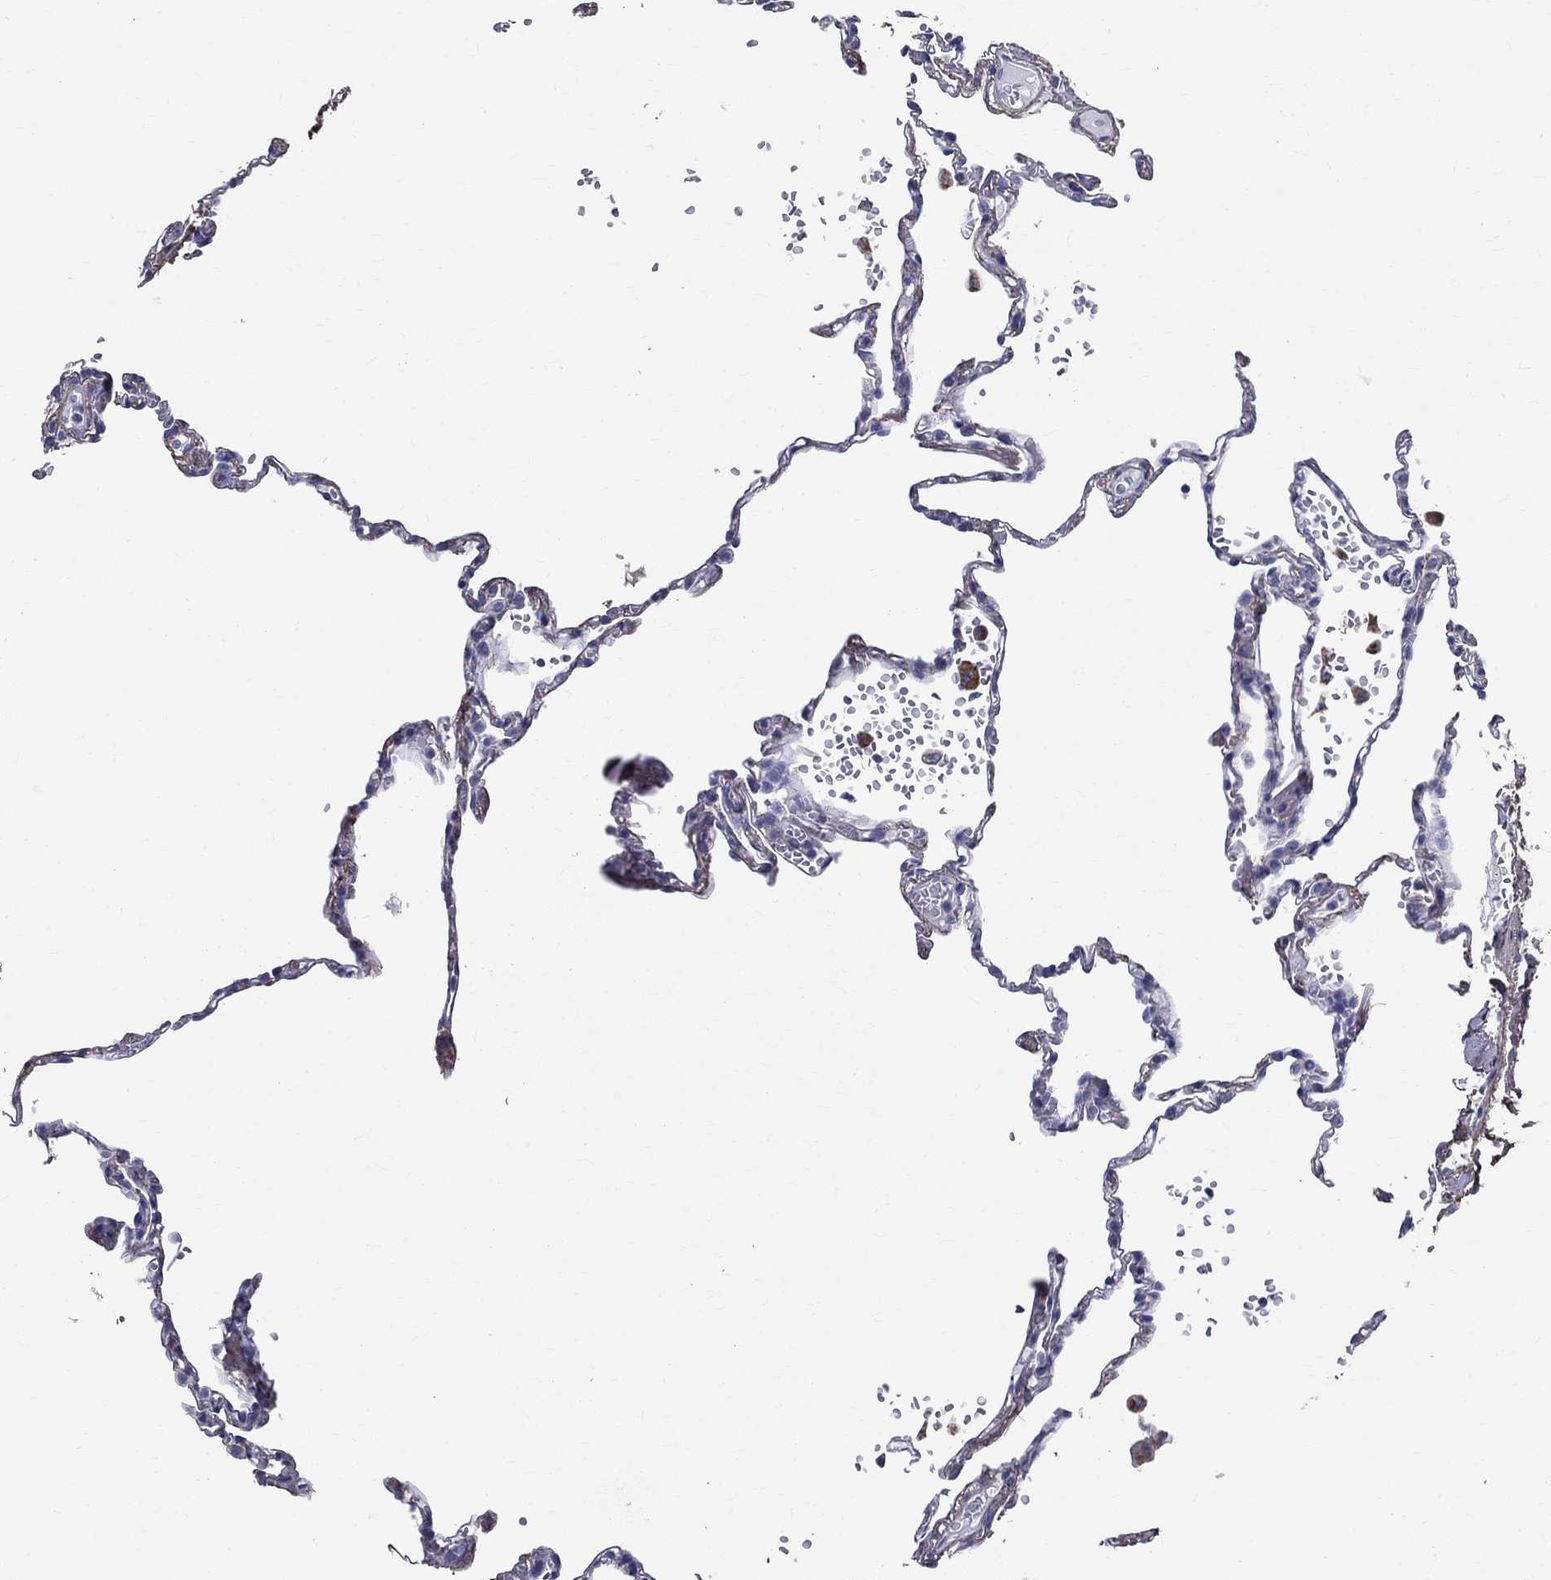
{"staining": {"intensity": "negative", "quantity": "none", "location": "none"}, "tissue": "lung", "cell_type": "Alveolar cells", "image_type": "normal", "snomed": [{"axis": "morphology", "description": "Normal tissue, NOS"}, {"axis": "topography", "description": "Lung"}], "caption": "The micrograph exhibits no staining of alveolar cells in normal lung.", "gene": "ANXA10", "patient": {"sex": "male", "age": 78}}